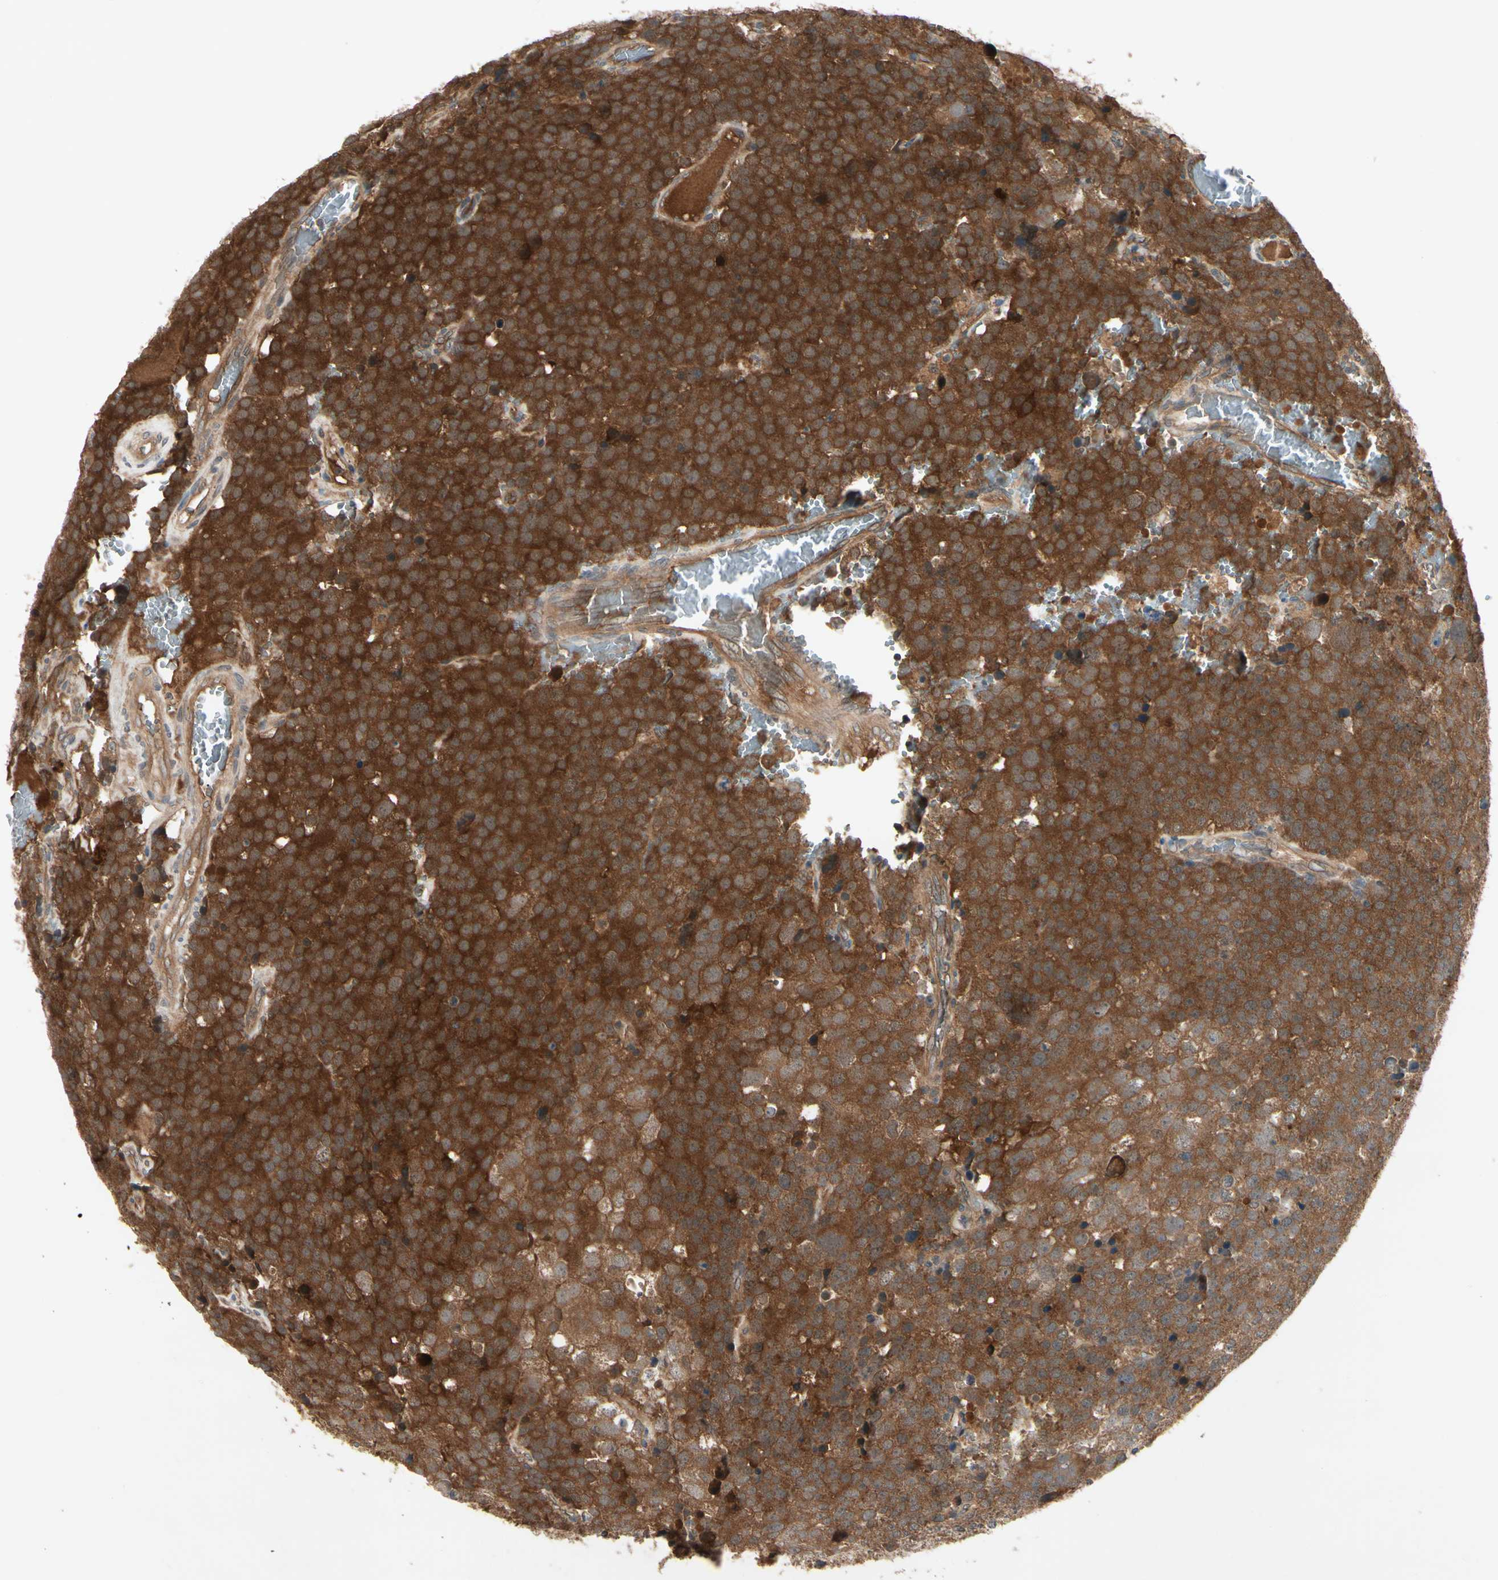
{"staining": {"intensity": "strong", "quantity": ">75%", "location": "cytoplasmic/membranous"}, "tissue": "testis cancer", "cell_type": "Tumor cells", "image_type": "cancer", "snomed": [{"axis": "morphology", "description": "Seminoma, NOS"}, {"axis": "topography", "description": "Testis"}], "caption": "Seminoma (testis) stained for a protein displays strong cytoplasmic/membranous positivity in tumor cells. The staining was performed using DAB (3,3'-diaminobenzidine), with brown indicating positive protein expression. Nuclei are stained blue with hematoxylin.", "gene": "RNF14", "patient": {"sex": "male", "age": 71}}